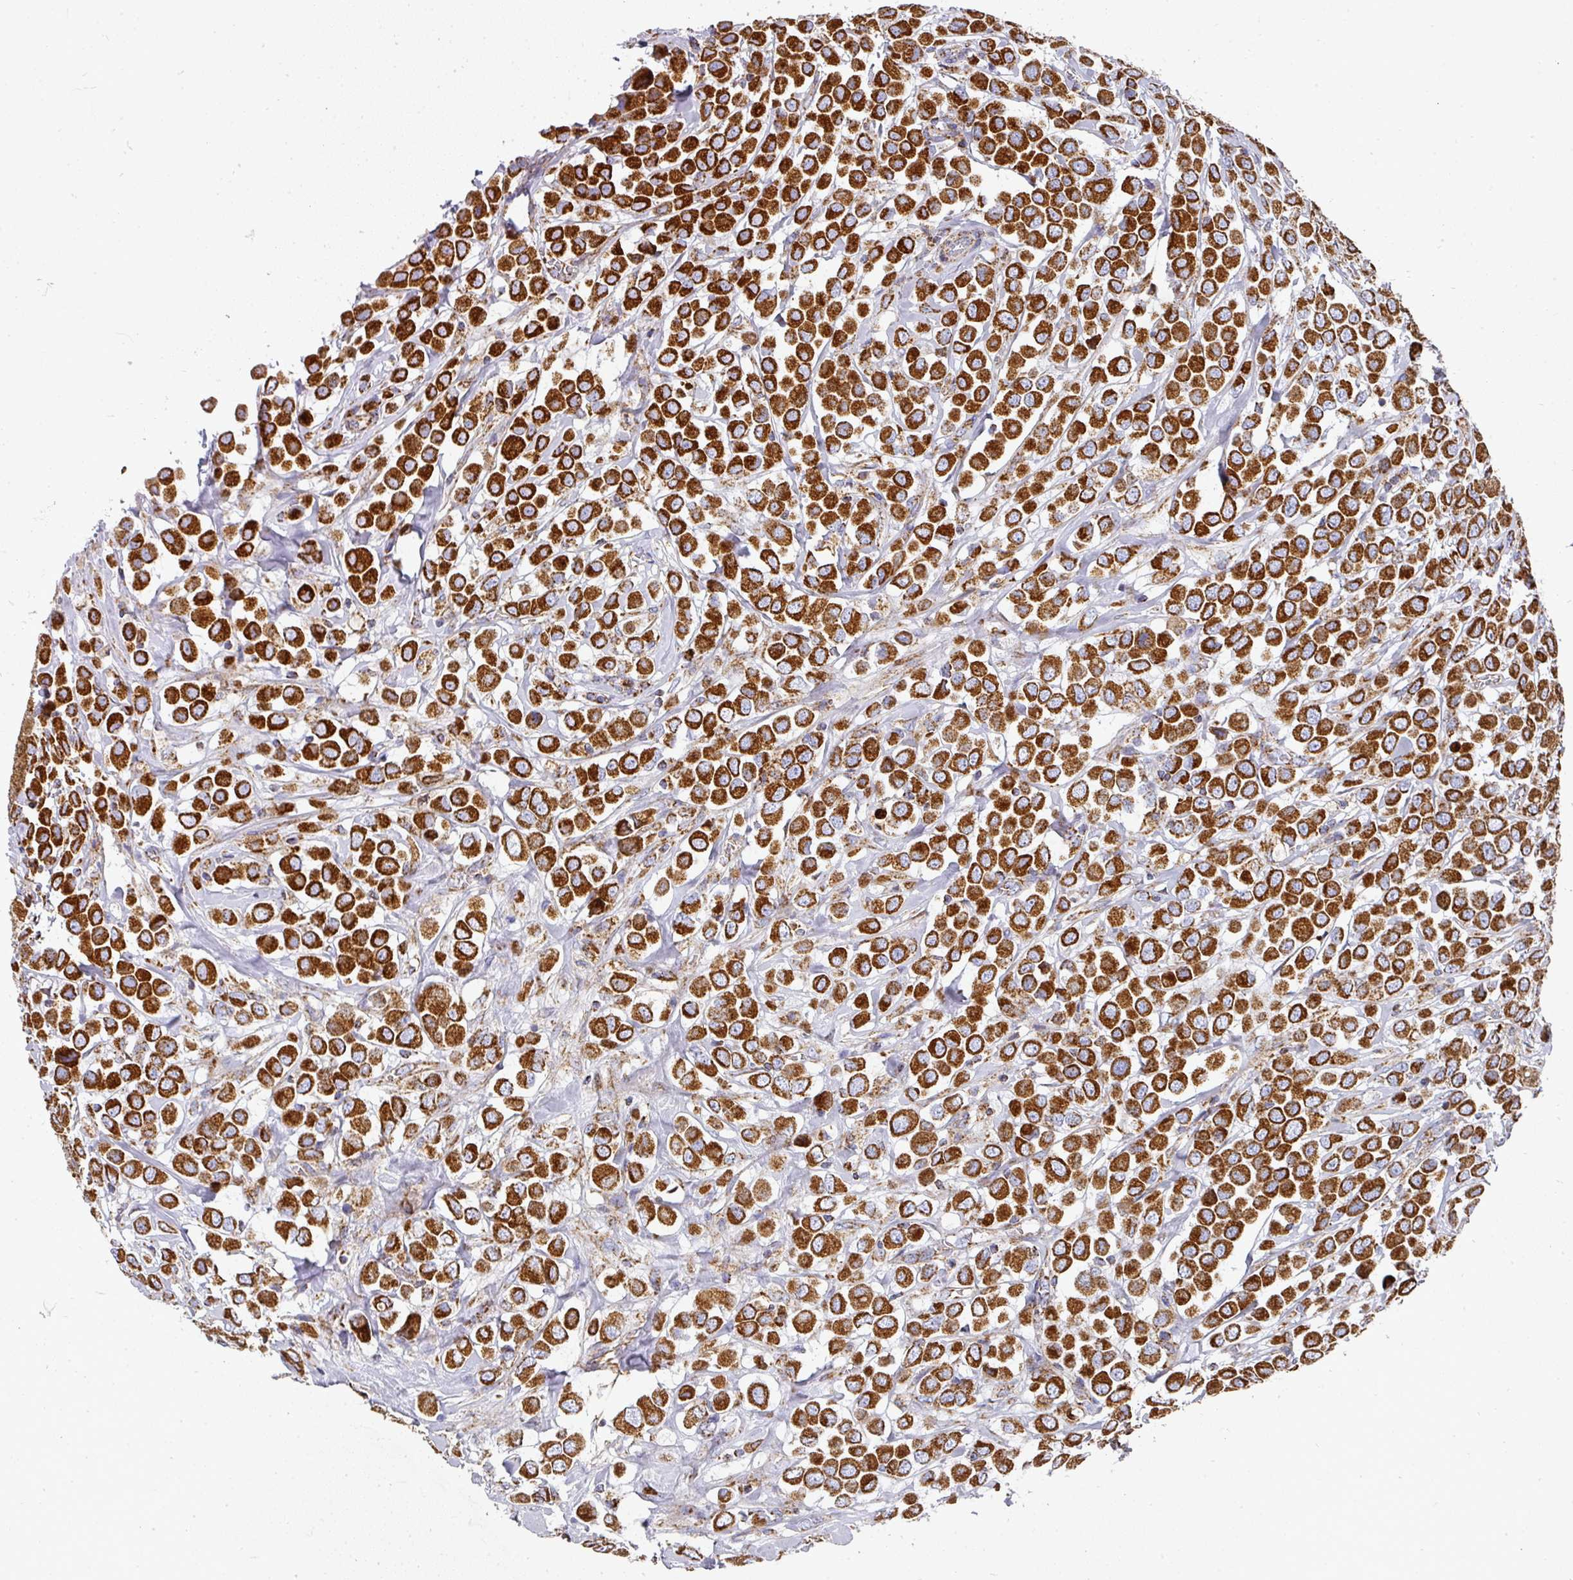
{"staining": {"intensity": "strong", "quantity": ">75%", "location": "cytoplasmic/membranous"}, "tissue": "breast cancer", "cell_type": "Tumor cells", "image_type": "cancer", "snomed": [{"axis": "morphology", "description": "Duct carcinoma"}, {"axis": "topography", "description": "Breast"}], "caption": "A brown stain highlights strong cytoplasmic/membranous positivity of a protein in breast cancer (invasive ductal carcinoma) tumor cells.", "gene": "UQCRFS1", "patient": {"sex": "female", "age": 61}}